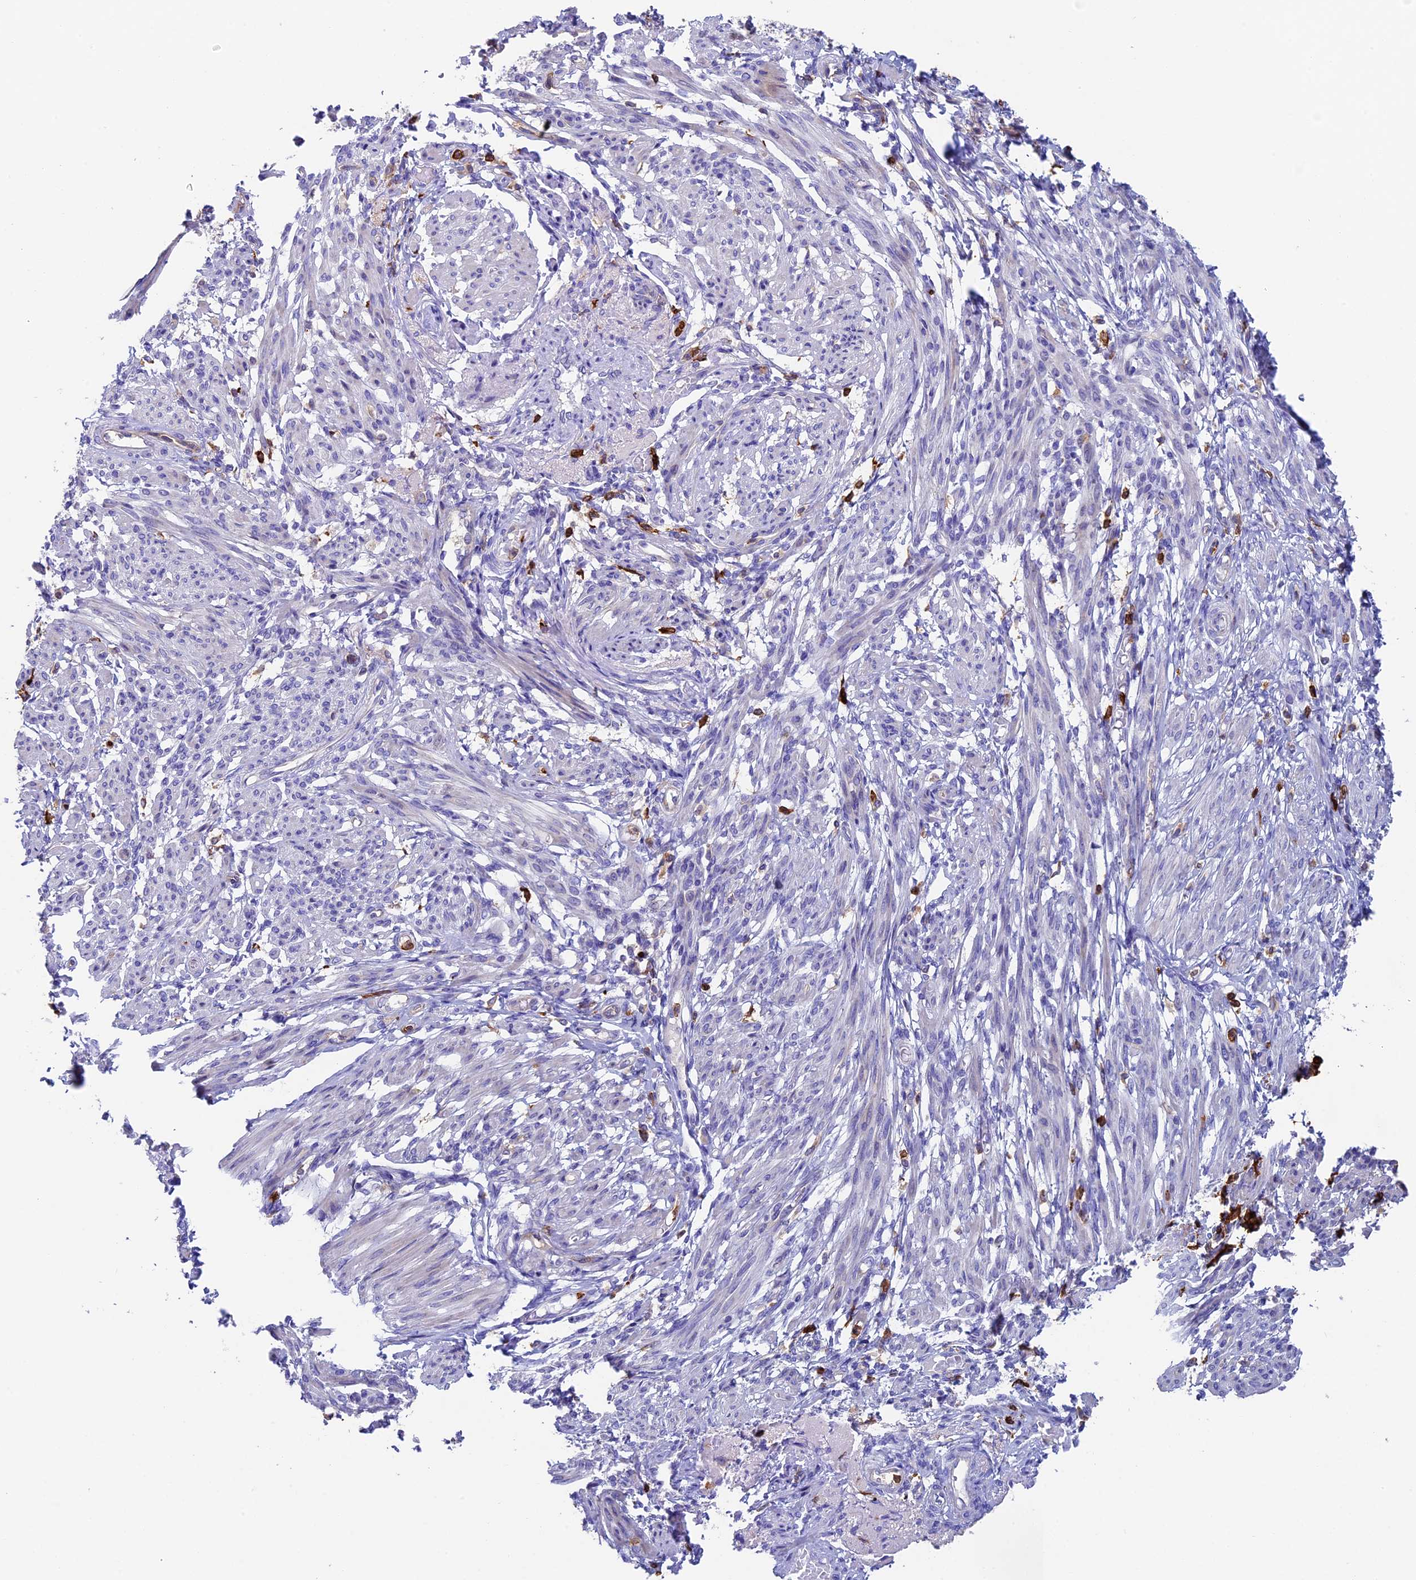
{"staining": {"intensity": "negative", "quantity": "none", "location": "none"}, "tissue": "smooth muscle", "cell_type": "Smooth muscle cells", "image_type": "normal", "snomed": [{"axis": "morphology", "description": "Normal tissue, NOS"}, {"axis": "topography", "description": "Smooth muscle"}], "caption": "Smooth muscle cells are negative for brown protein staining in benign smooth muscle. The staining was performed using DAB to visualize the protein expression in brown, while the nuclei were stained in blue with hematoxylin (Magnification: 20x).", "gene": "ADAT1", "patient": {"sex": "female", "age": 39}}